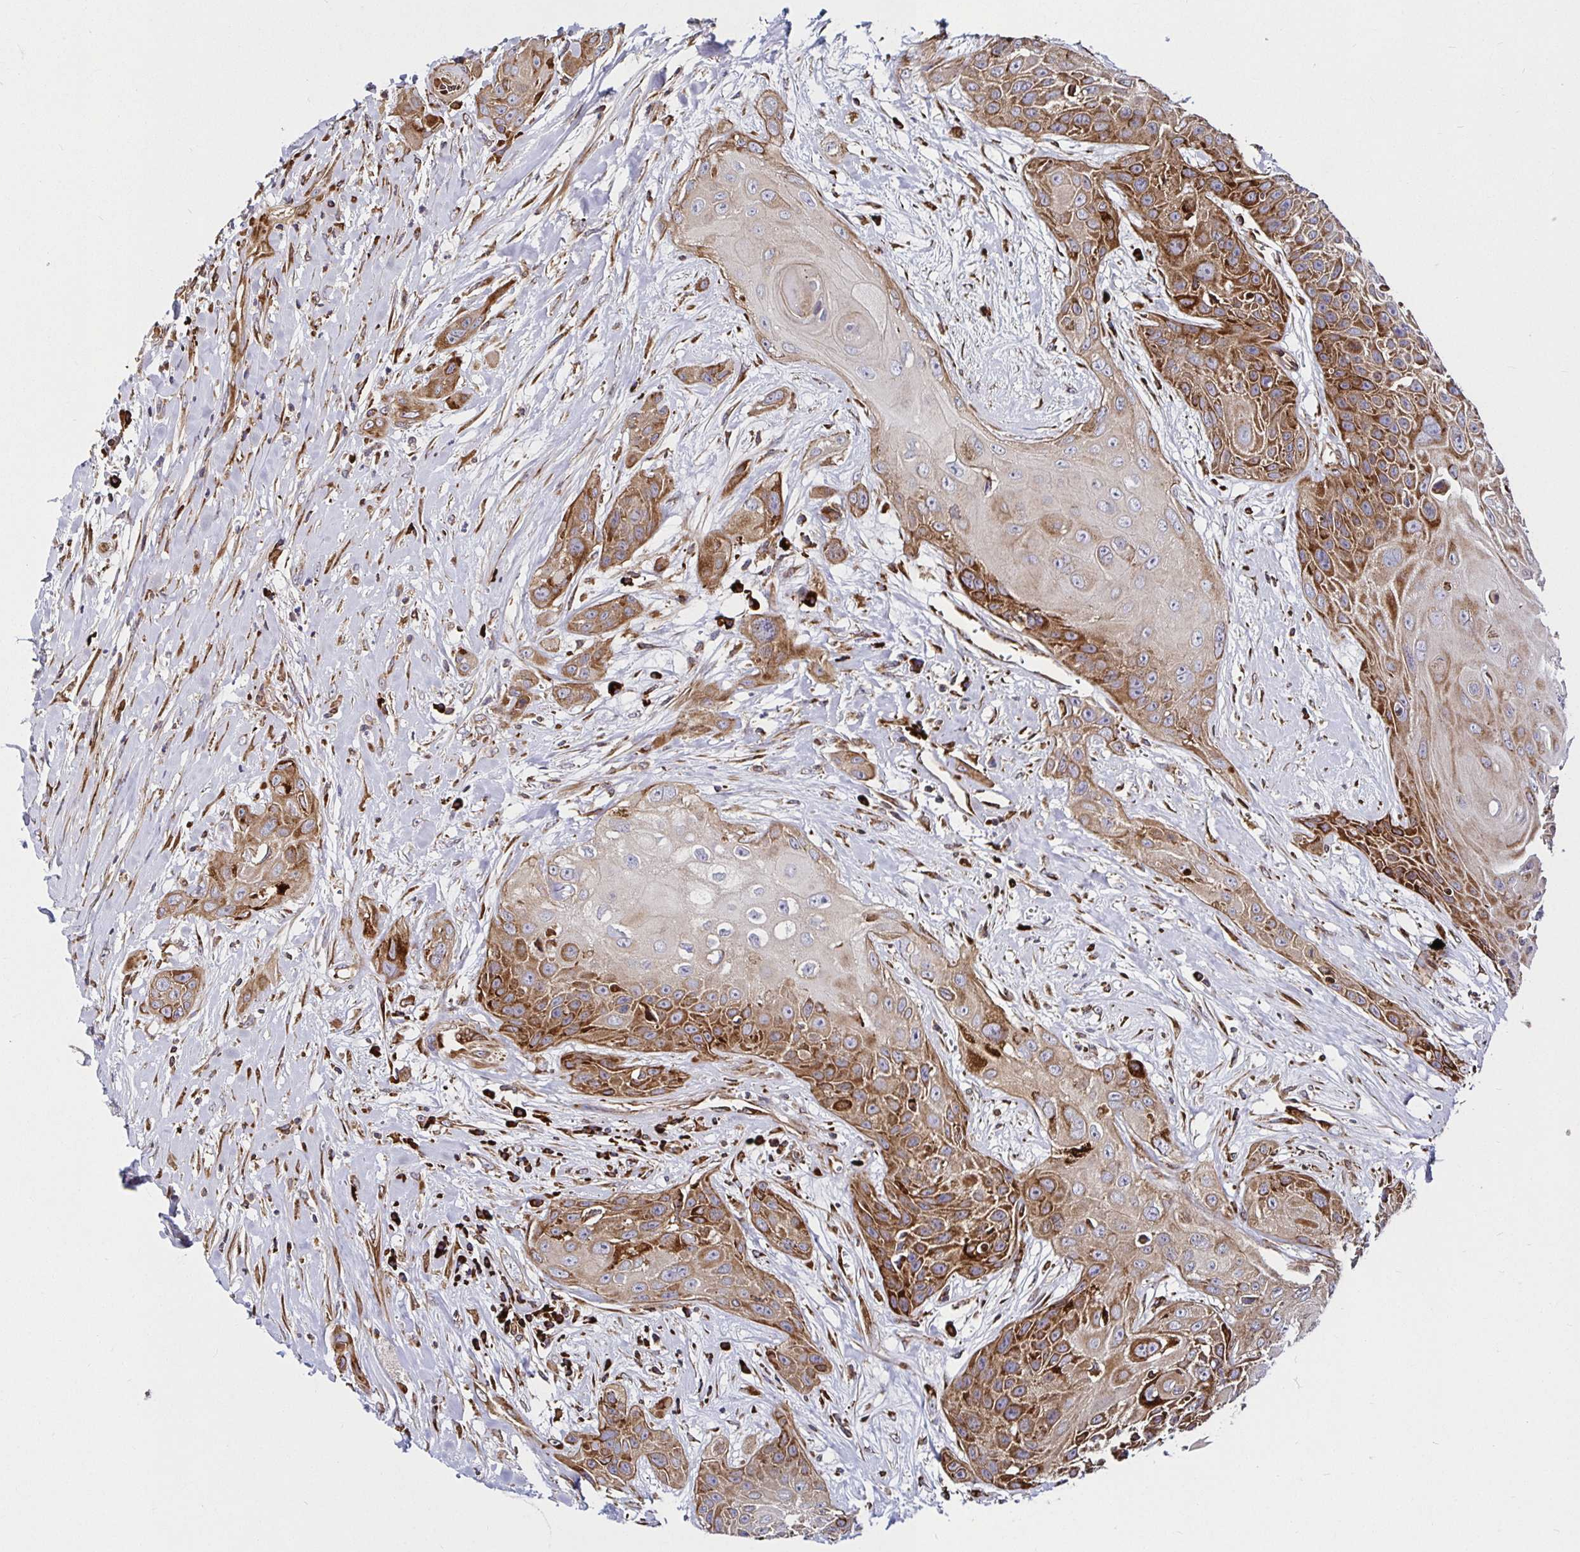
{"staining": {"intensity": "moderate", "quantity": ">75%", "location": "cytoplasmic/membranous"}, "tissue": "head and neck cancer", "cell_type": "Tumor cells", "image_type": "cancer", "snomed": [{"axis": "morphology", "description": "Squamous cell carcinoma, NOS"}, {"axis": "topography", "description": "Head-Neck"}], "caption": "This image exhibits IHC staining of human head and neck cancer (squamous cell carcinoma), with medium moderate cytoplasmic/membranous expression in about >75% of tumor cells.", "gene": "SMYD3", "patient": {"sex": "female", "age": 73}}